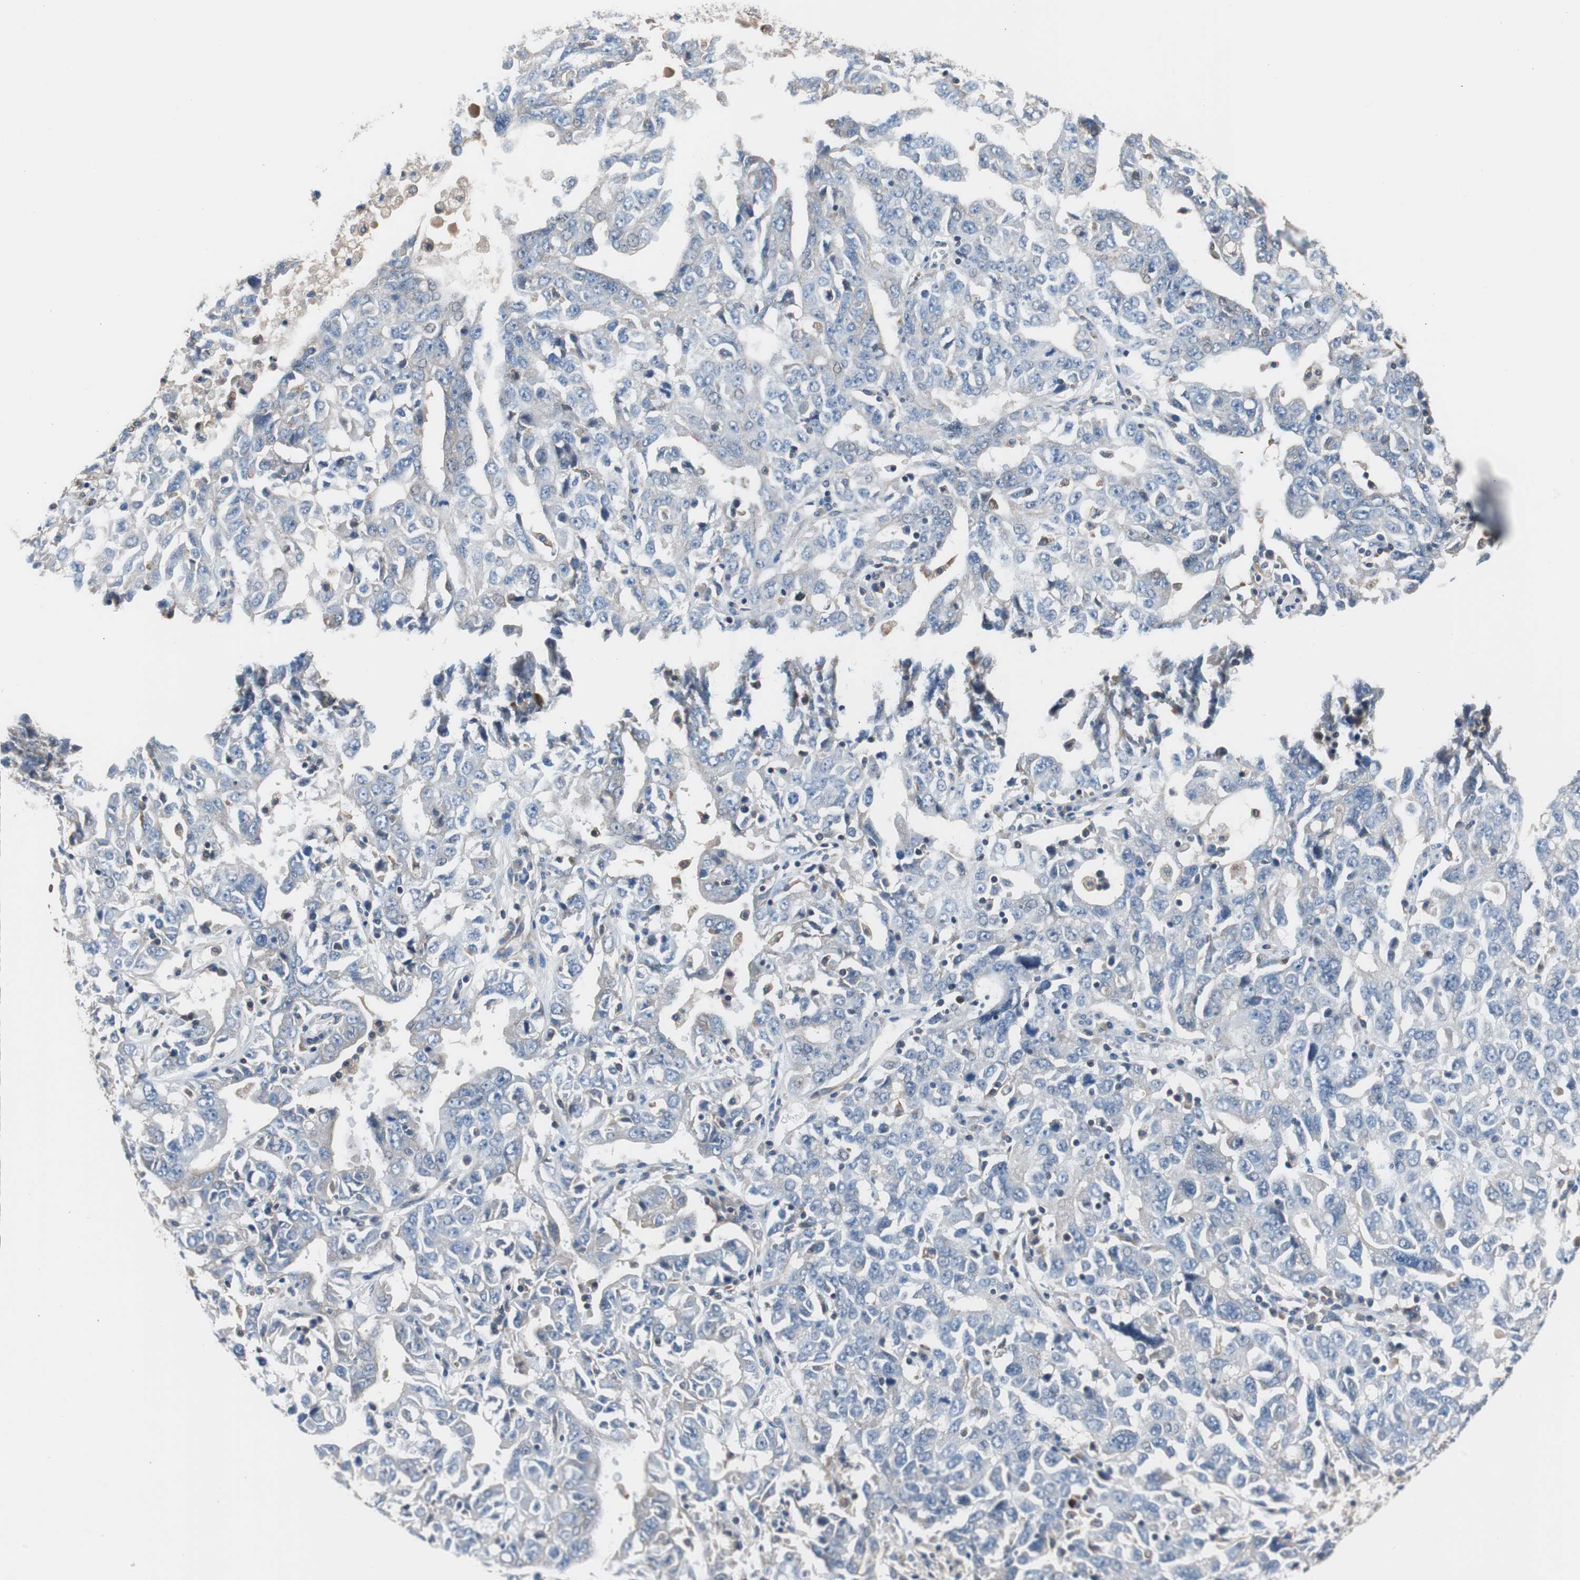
{"staining": {"intensity": "negative", "quantity": "none", "location": "none"}, "tissue": "ovarian cancer", "cell_type": "Tumor cells", "image_type": "cancer", "snomed": [{"axis": "morphology", "description": "Carcinoma, endometroid"}, {"axis": "topography", "description": "Ovary"}], "caption": "There is no significant staining in tumor cells of ovarian cancer (endometroid carcinoma).", "gene": "KIF3B", "patient": {"sex": "female", "age": 62}}